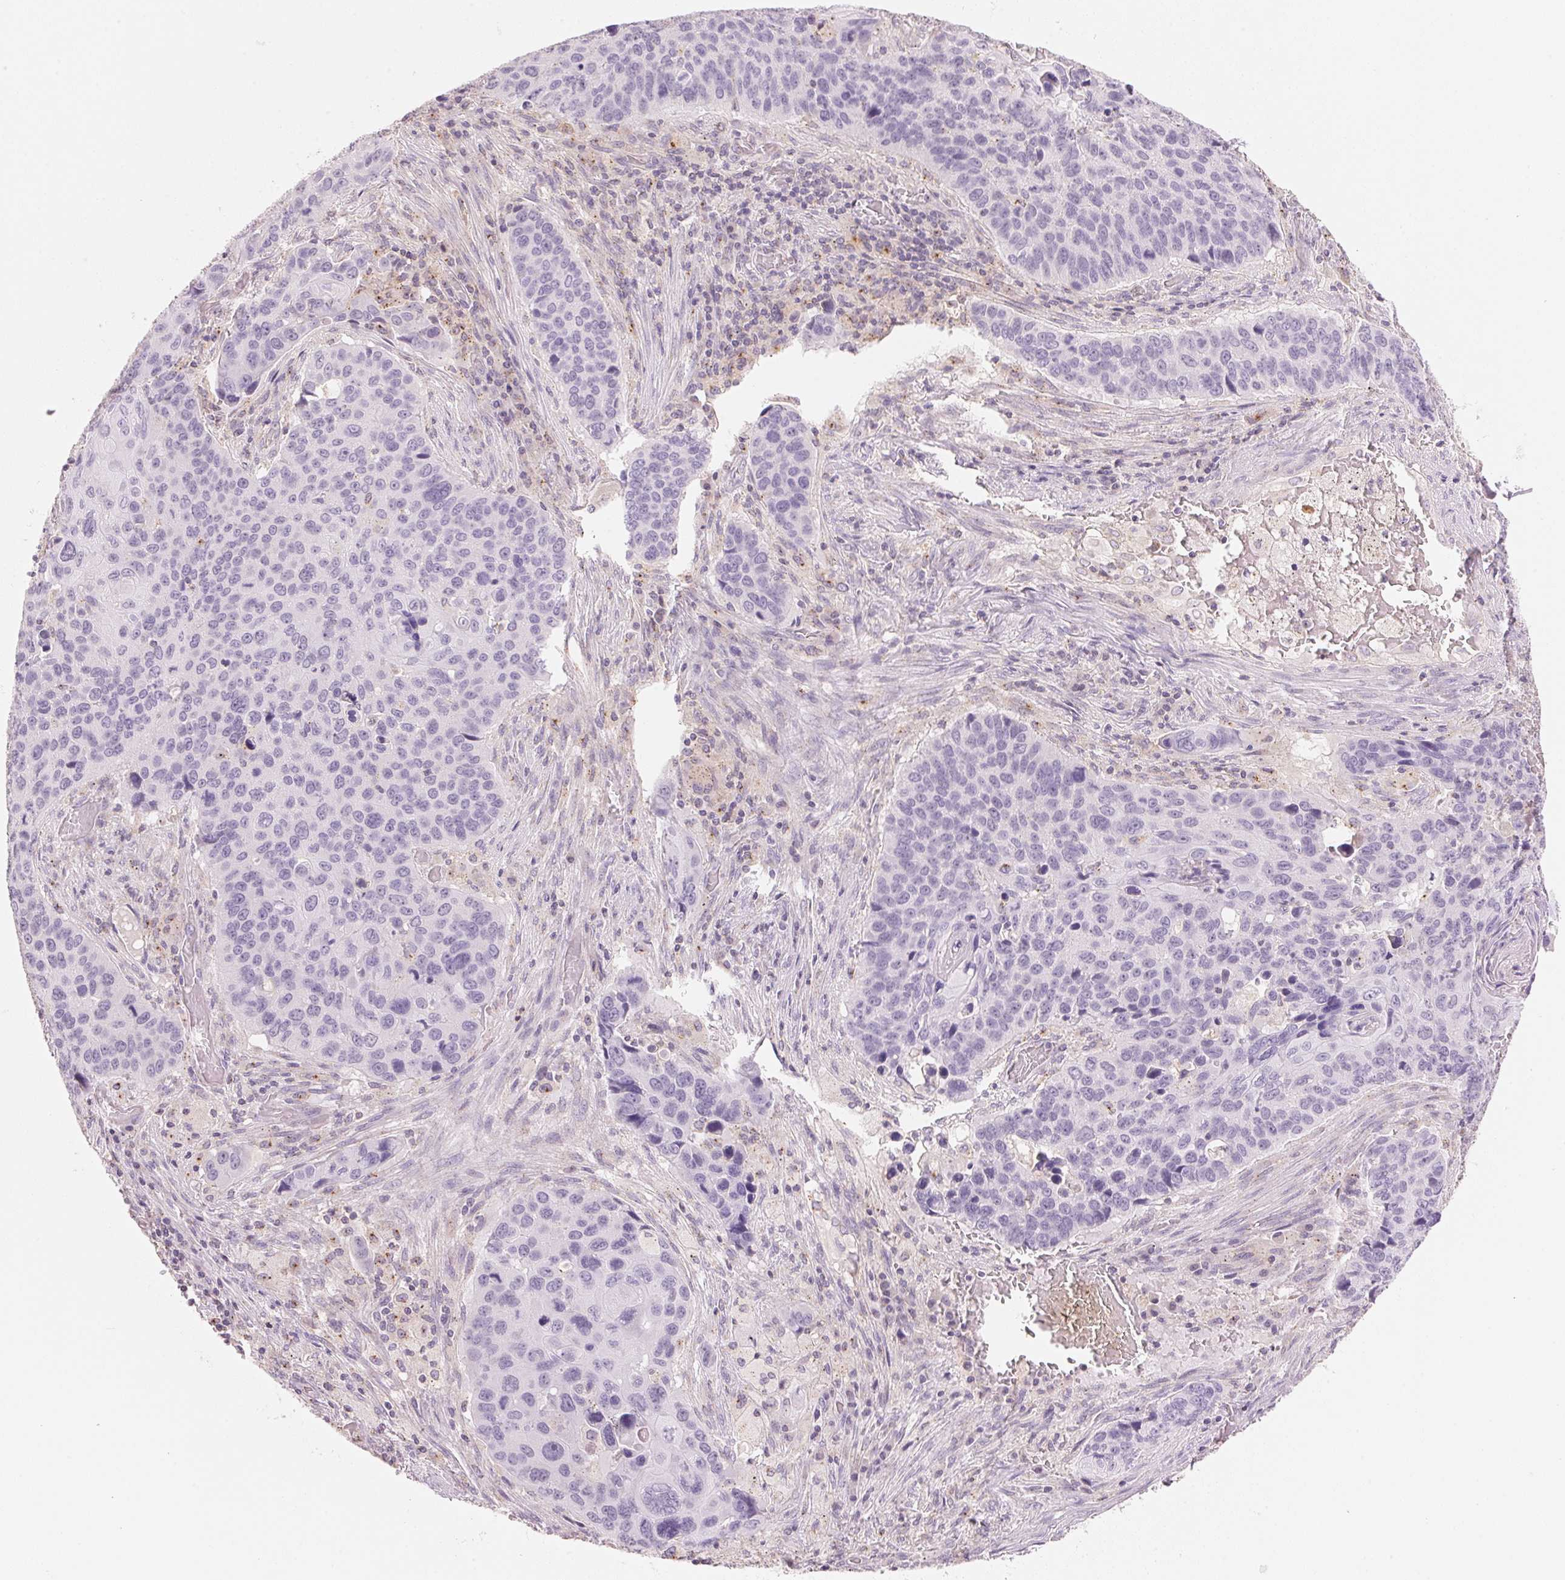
{"staining": {"intensity": "negative", "quantity": "none", "location": "none"}, "tissue": "lung cancer", "cell_type": "Tumor cells", "image_type": "cancer", "snomed": [{"axis": "morphology", "description": "Squamous cell carcinoma, NOS"}, {"axis": "topography", "description": "Lung"}], "caption": "Immunohistochemistry of lung cancer (squamous cell carcinoma) demonstrates no staining in tumor cells.", "gene": "HOXB13", "patient": {"sex": "male", "age": 68}}